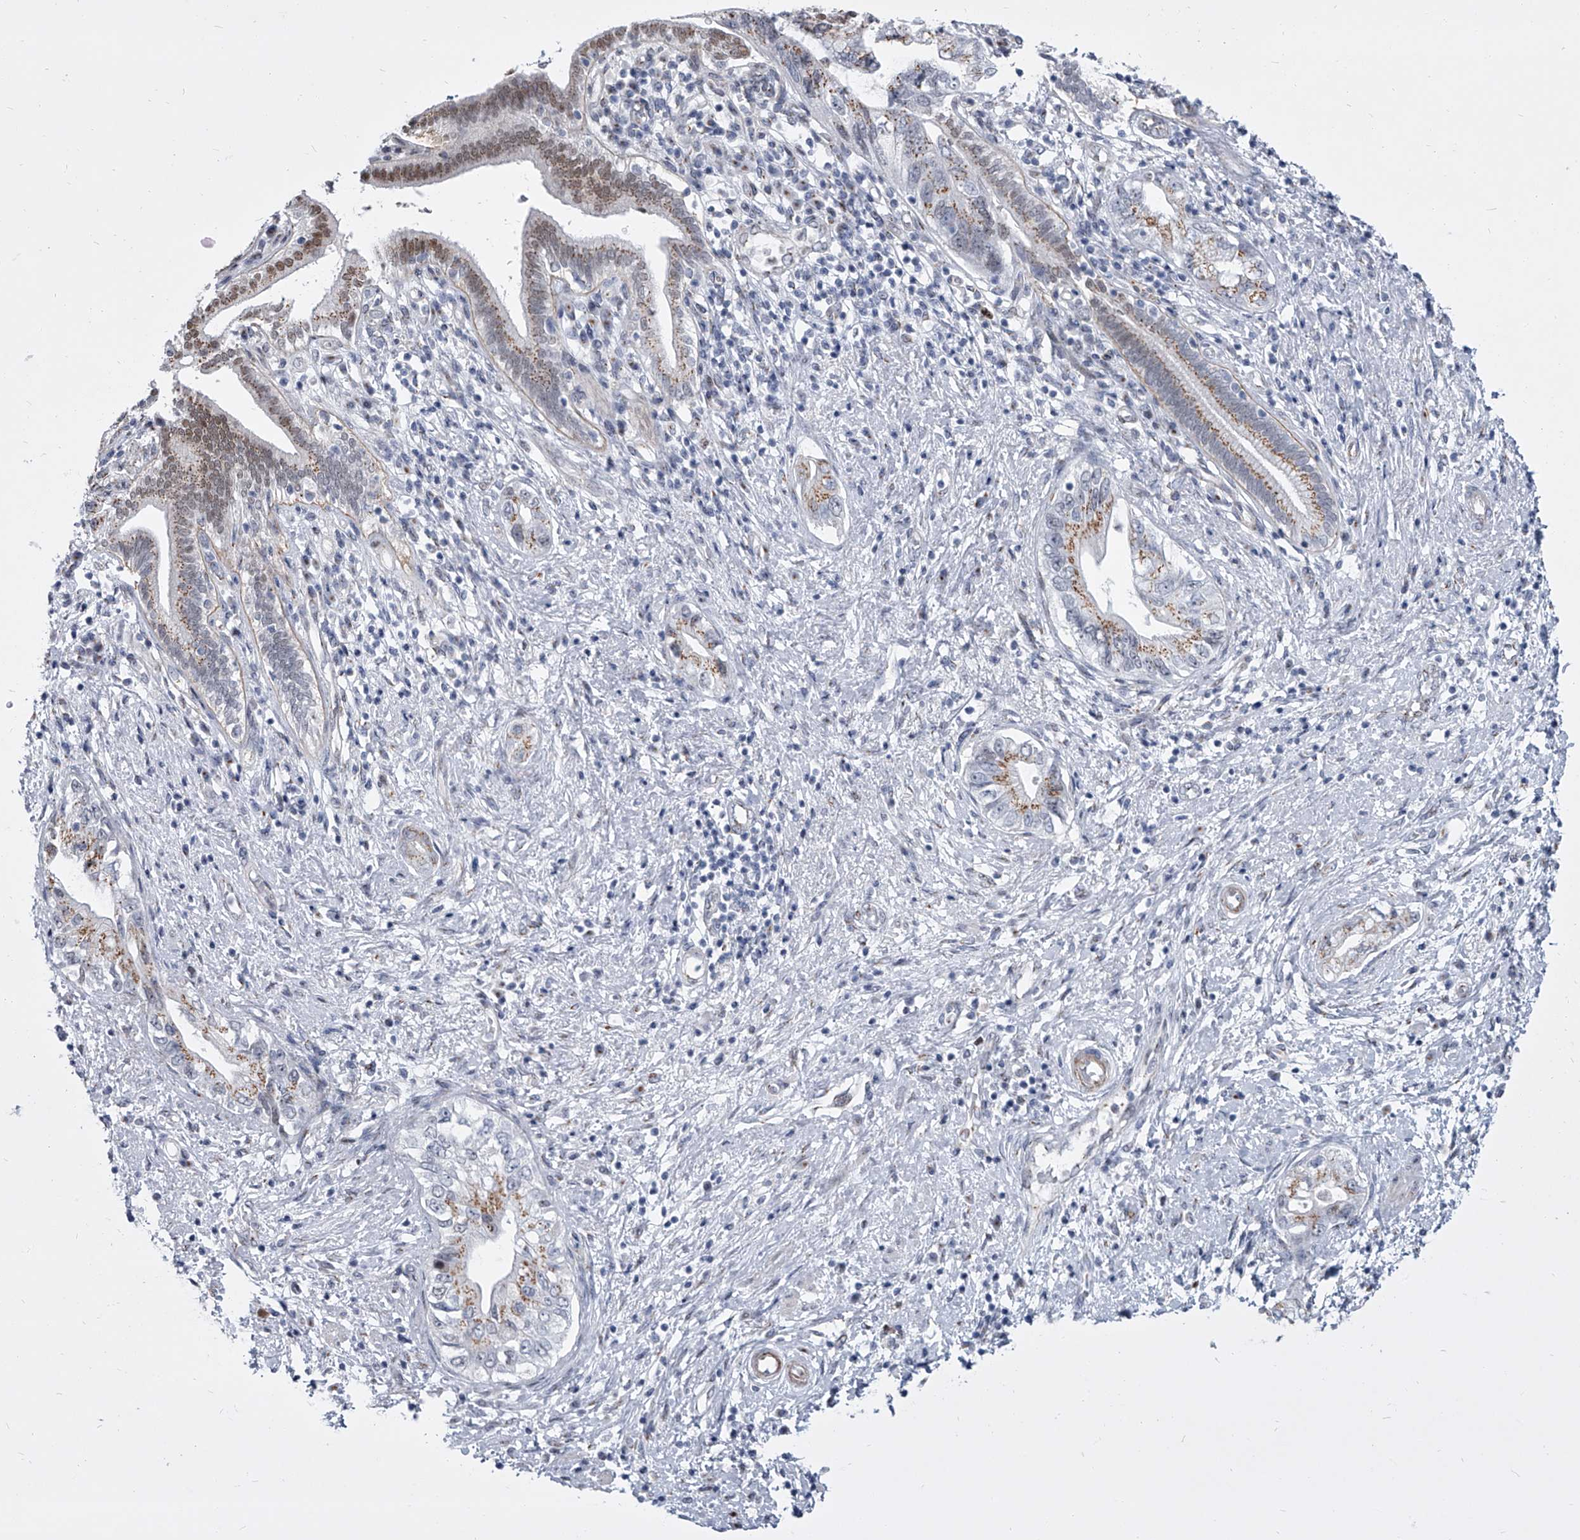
{"staining": {"intensity": "moderate", "quantity": "25%-75%", "location": "cytoplasmic/membranous,nuclear"}, "tissue": "pancreatic cancer", "cell_type": "Tumor cells", "image_type": "cancer", "snomed": [{"axis": "morphology", "description": "Adenocarcinoma, NOS"}, {"axis": "topography", "description": "Pancreas"}], "caption": "IHC of adenocarcinoma (pancreatic) displays medium levels of moderate cytoplasmic/membranous and nuclear staining in about 25%-75% of tumor cells.", "gene": "EVA1C", "patient": {"sex": "female", "age": 73}}